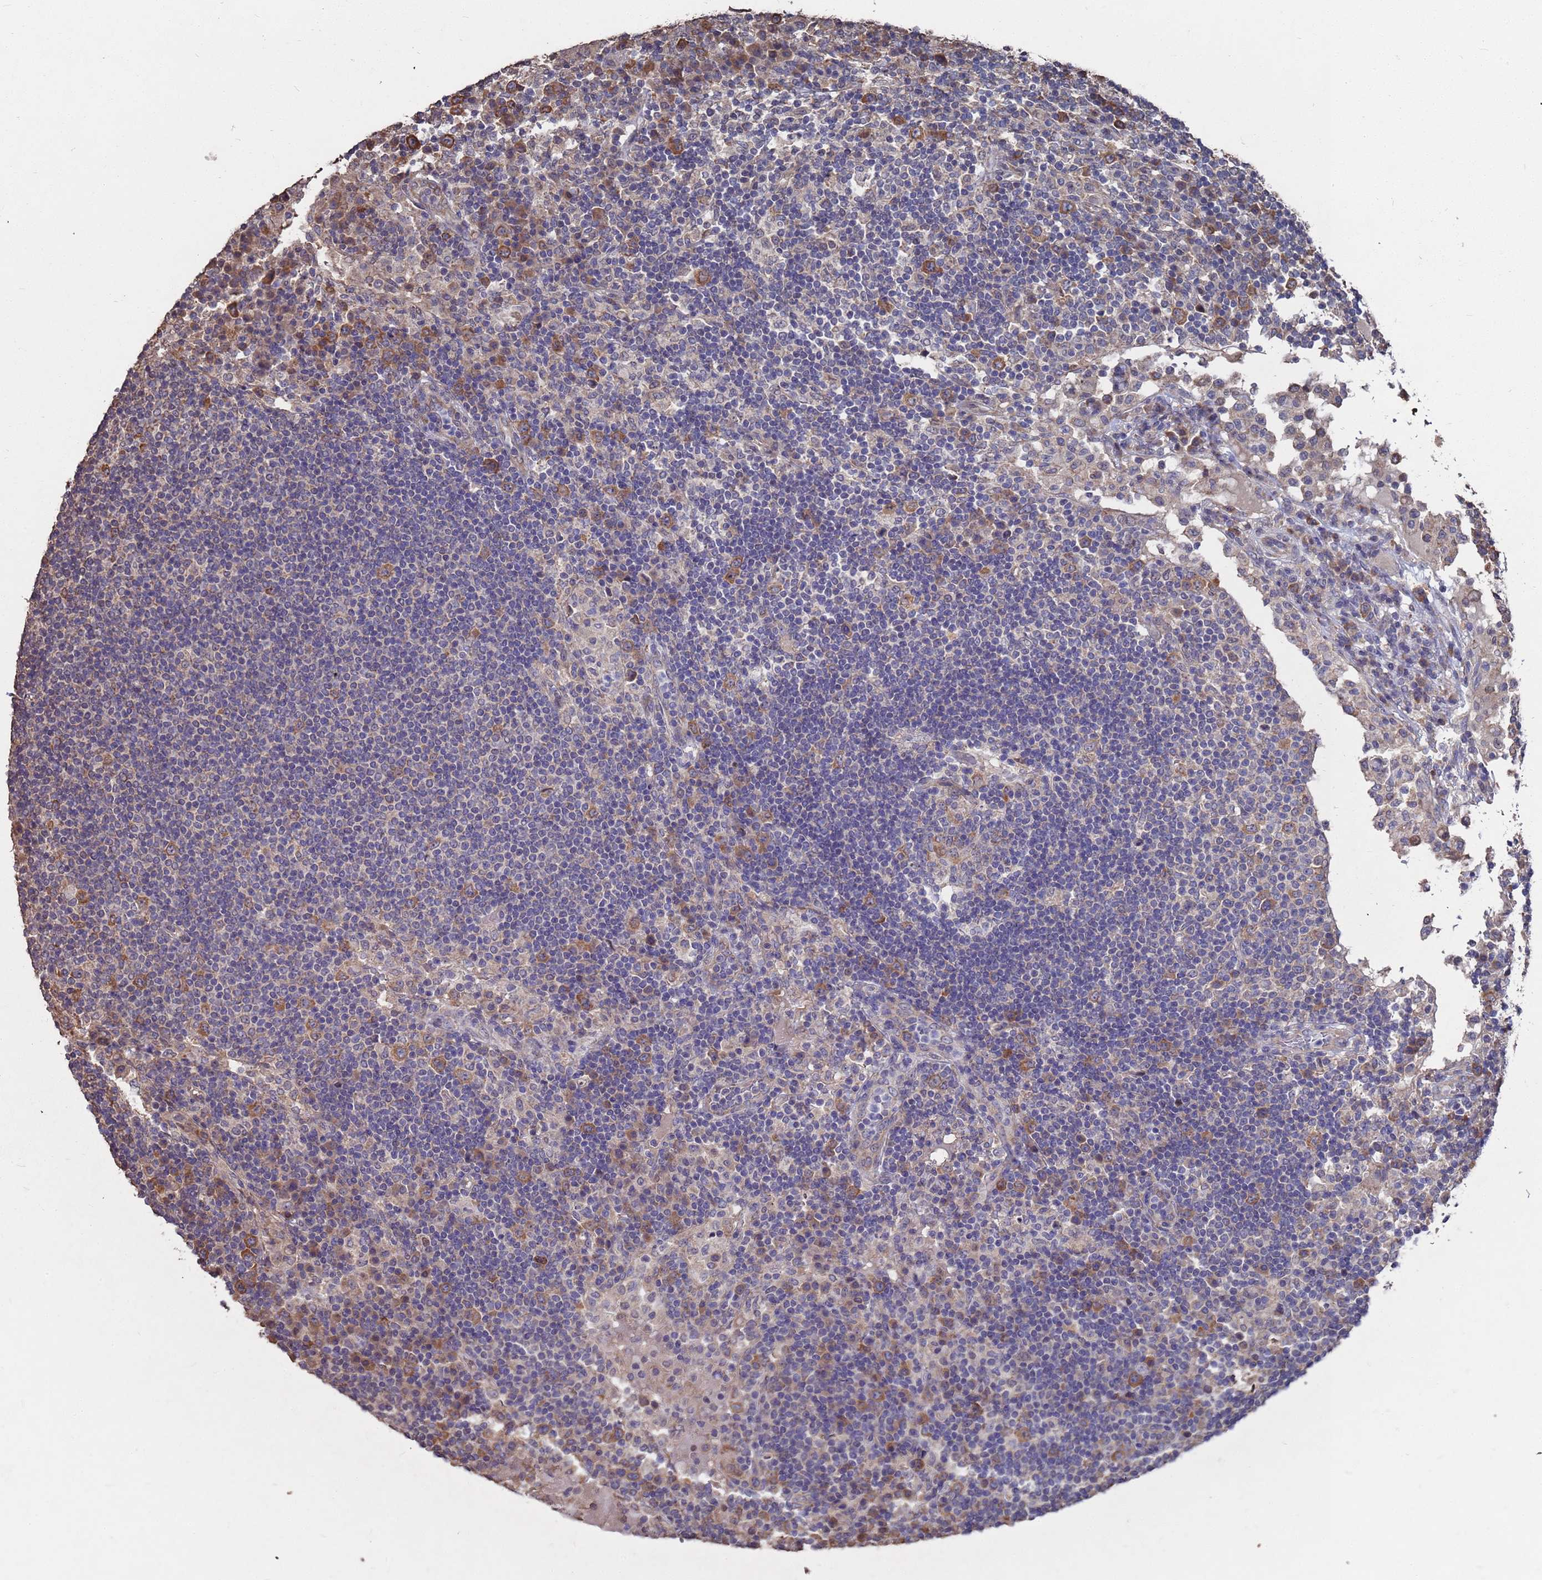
{"staining": {"intensity": "moderate", "quantity": "<25%", "location": "cytoplasmic/membranous"}, "tissue": "lymph node", "cell_type": "Germinal center cells", "image_type": "normal", "snomed": [{"axis": "morphology", "description": "Normal tissue, NOS"}, {"axis": "topography", "description": "Lymph node"}], "caption": "Protein expression by immunohistochemistry (IHC) displays moderate cytoplasmic/membranous positivity in about <25% of germinal center cells in unremarkable lymph node.", "gene": "CFAP119", "patient": {"sex": "female", "age": 53}}